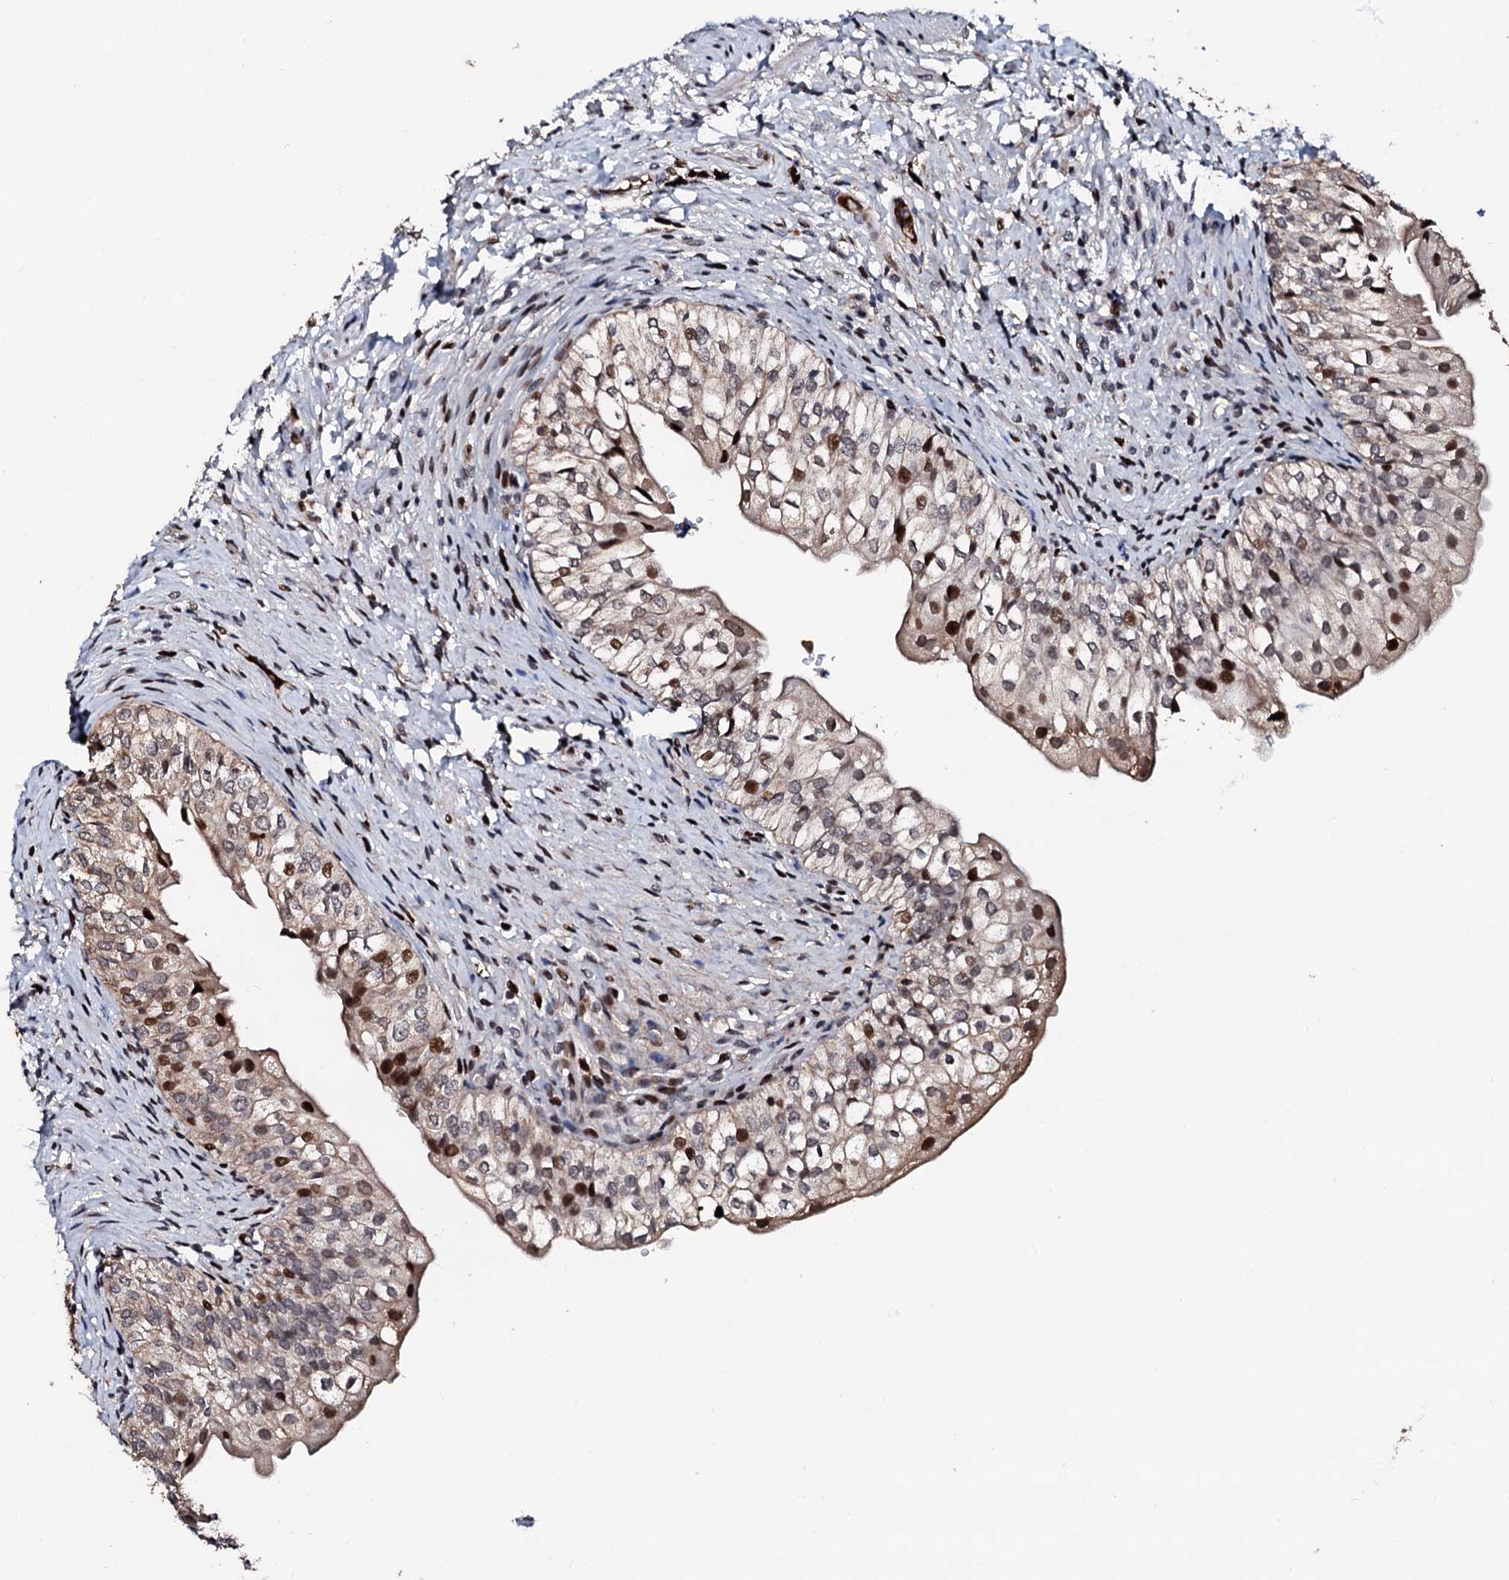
{"staining": {"intensity": "moderate", "quantity": "25%-75%", "location": "cytoplasmic/membranous,nuclear"}, "tissue": "urinary bladder", "cell_type": "Urothelial cells", "image_type": "normal", "snomed": [{"axis": "morphology", "description": "Normal tissue, NOS"}, {"axis": "topography", "description": "Urinary bladder"}], "caption": "A brown stain shows moderate cytoplasmic/membranous,nuclear staining of a protein in urothelial cells of benign urinary bladder. The staining is performed using DAB brown chromogen to label protein expression. The nuclei are counter-stained blue using hematoxylin.", "gene": "KIF18A", "patient": {"sex": "male", "age": 55}}